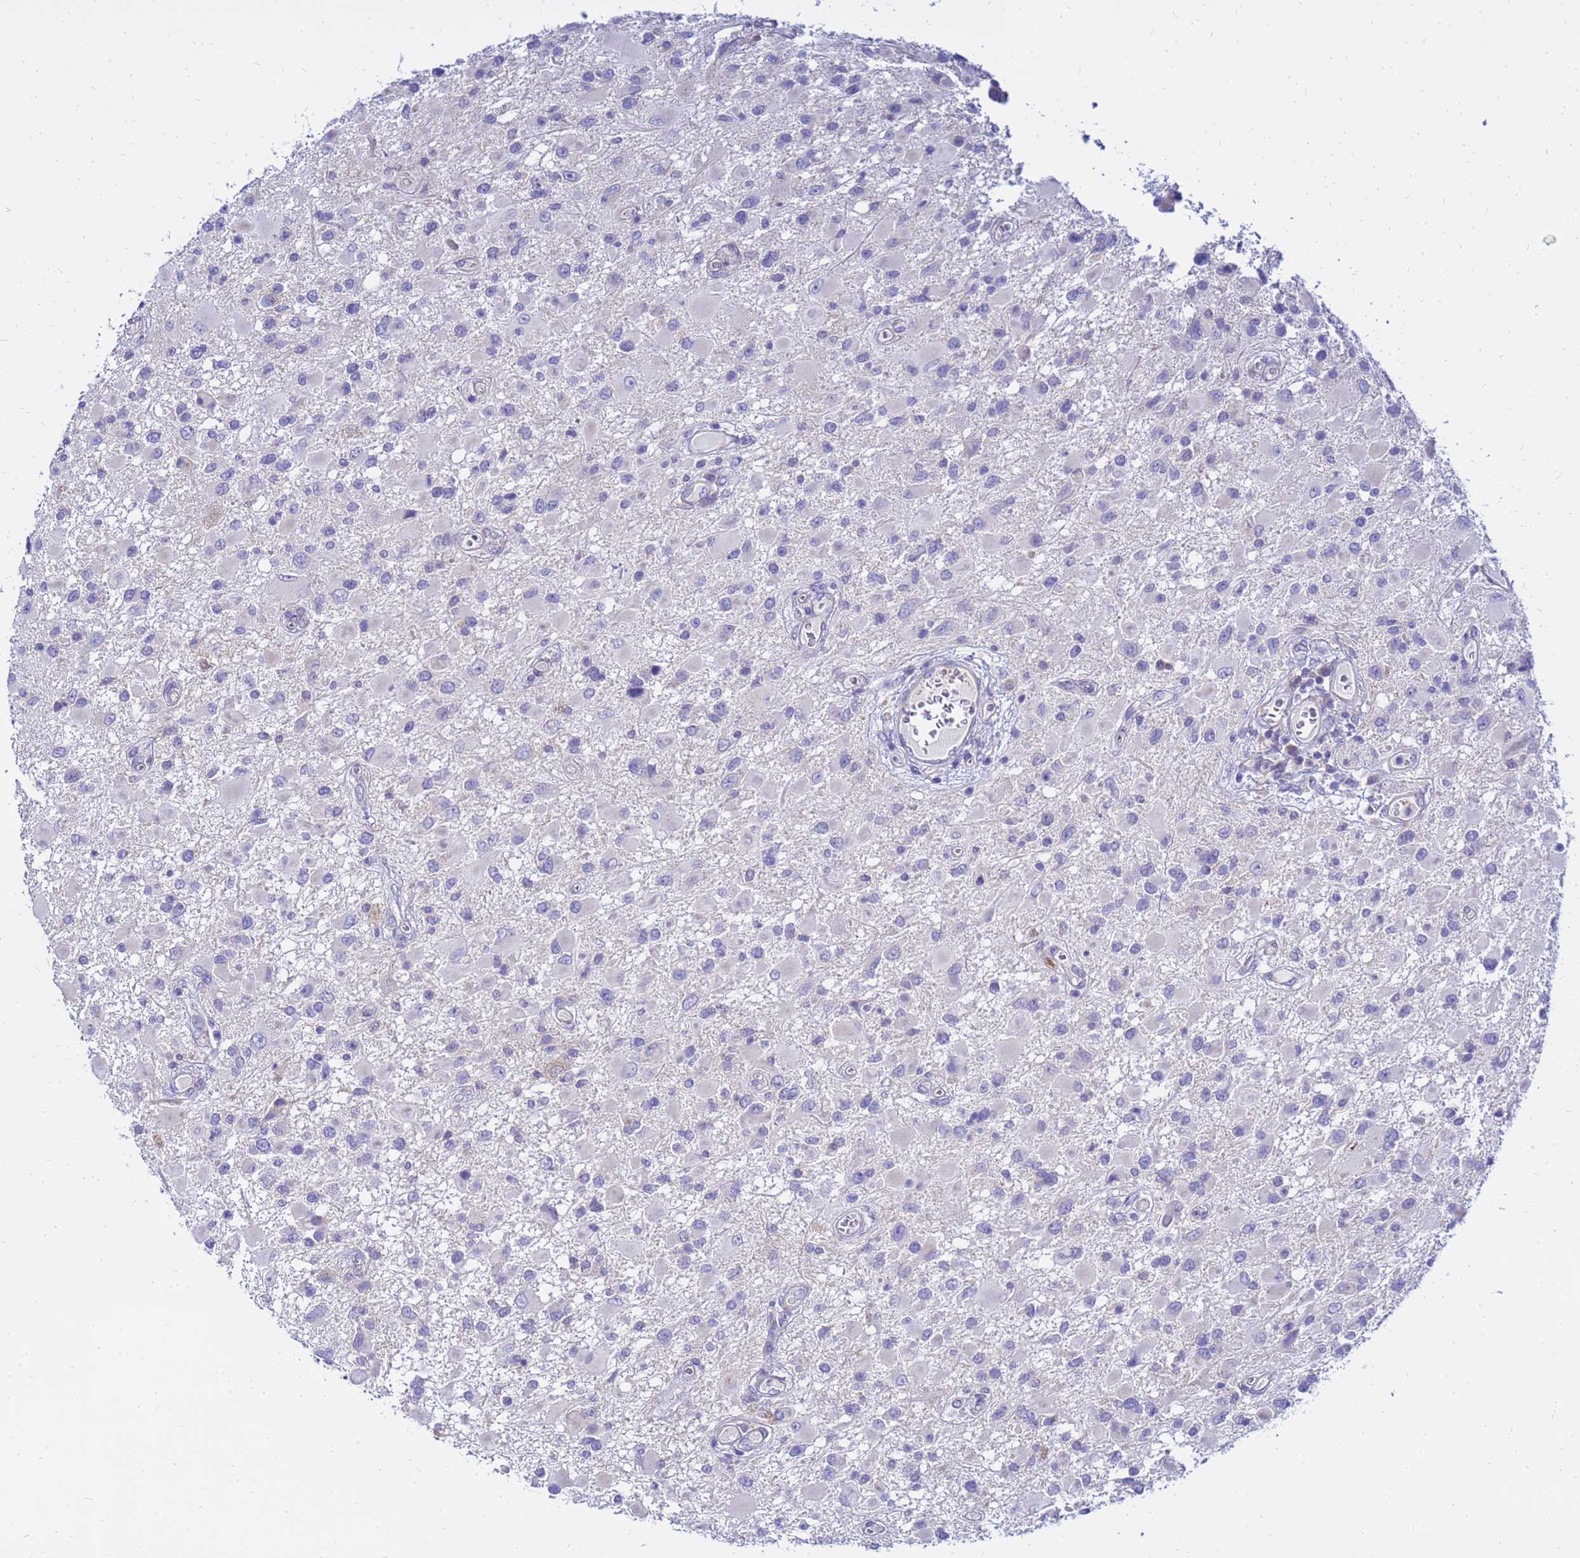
{"staining": {"intensity": "negative", "quantity": "none", "location": "none"}, "tissue": "glioma", "cell_type": "Tumor cells", "image_type": "cancer", "snomed": [{"axis": "morphology", "description": "Glioma, malignant, High grade"}, {"axis": "topography", "description": "Brain"}], "caption": "This is a histopathology image of immunohistochemistry (IHC) staining of glioma, which shows no staining in tumor cells. Nuclei are stained in blue.", "gene": "HERC5", "patient": {"sex": "male", "age": 53}}